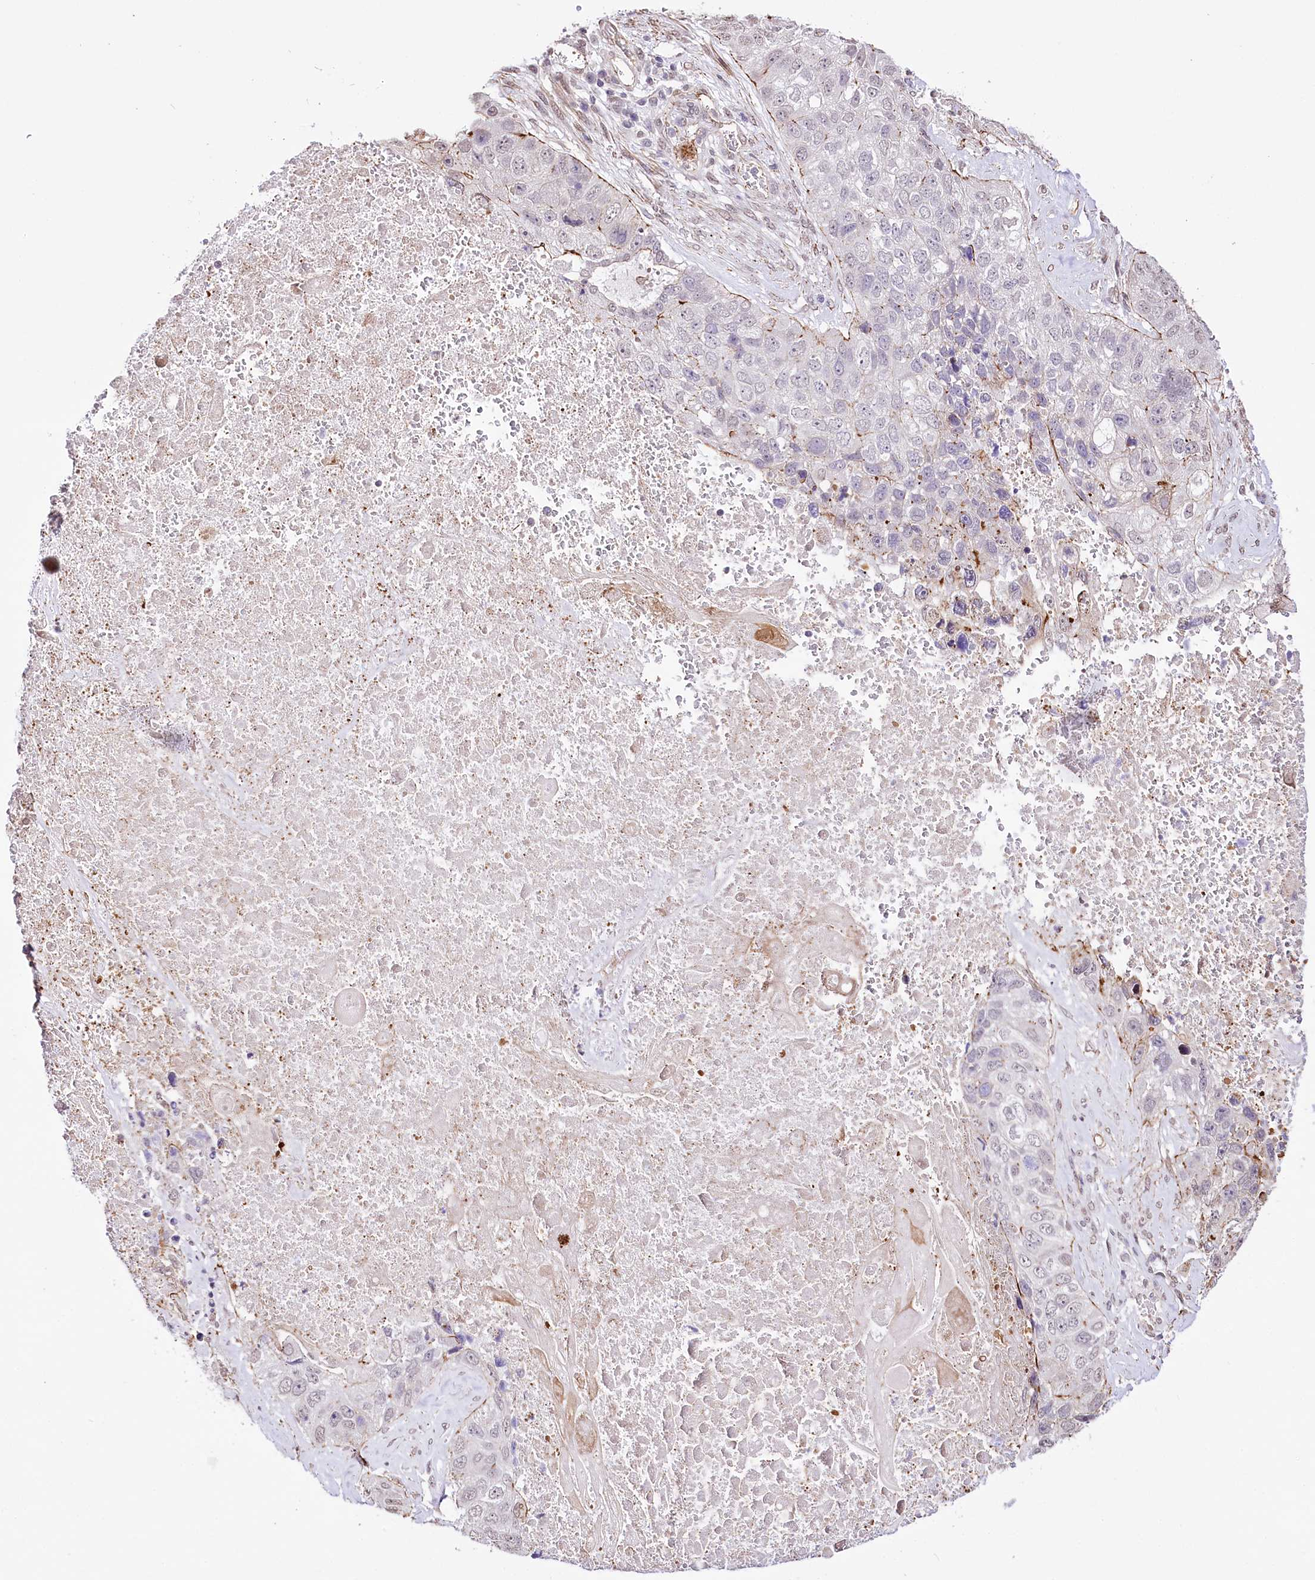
{"staining": {"intensity": "moderate", "quantity": "<25%", "location": "cytoplasmic/membranous"}, "tissue": "lung cancer", "cell_type": "Tumor cells", "image_type": "cancer", "snomed": [{"axis": "morphology", "description": "Squamous cell carcinoma, NOS"}, {"axis": "topography", "description": "Lung"}], "caption": "DAB immunohistochemical staining of lung cancer displays moderate cytoplasmic/membranous protein expression in about <25% of tumor cells.", "gene": "ST7", "patient": {"sex": "male", "age": 61}}